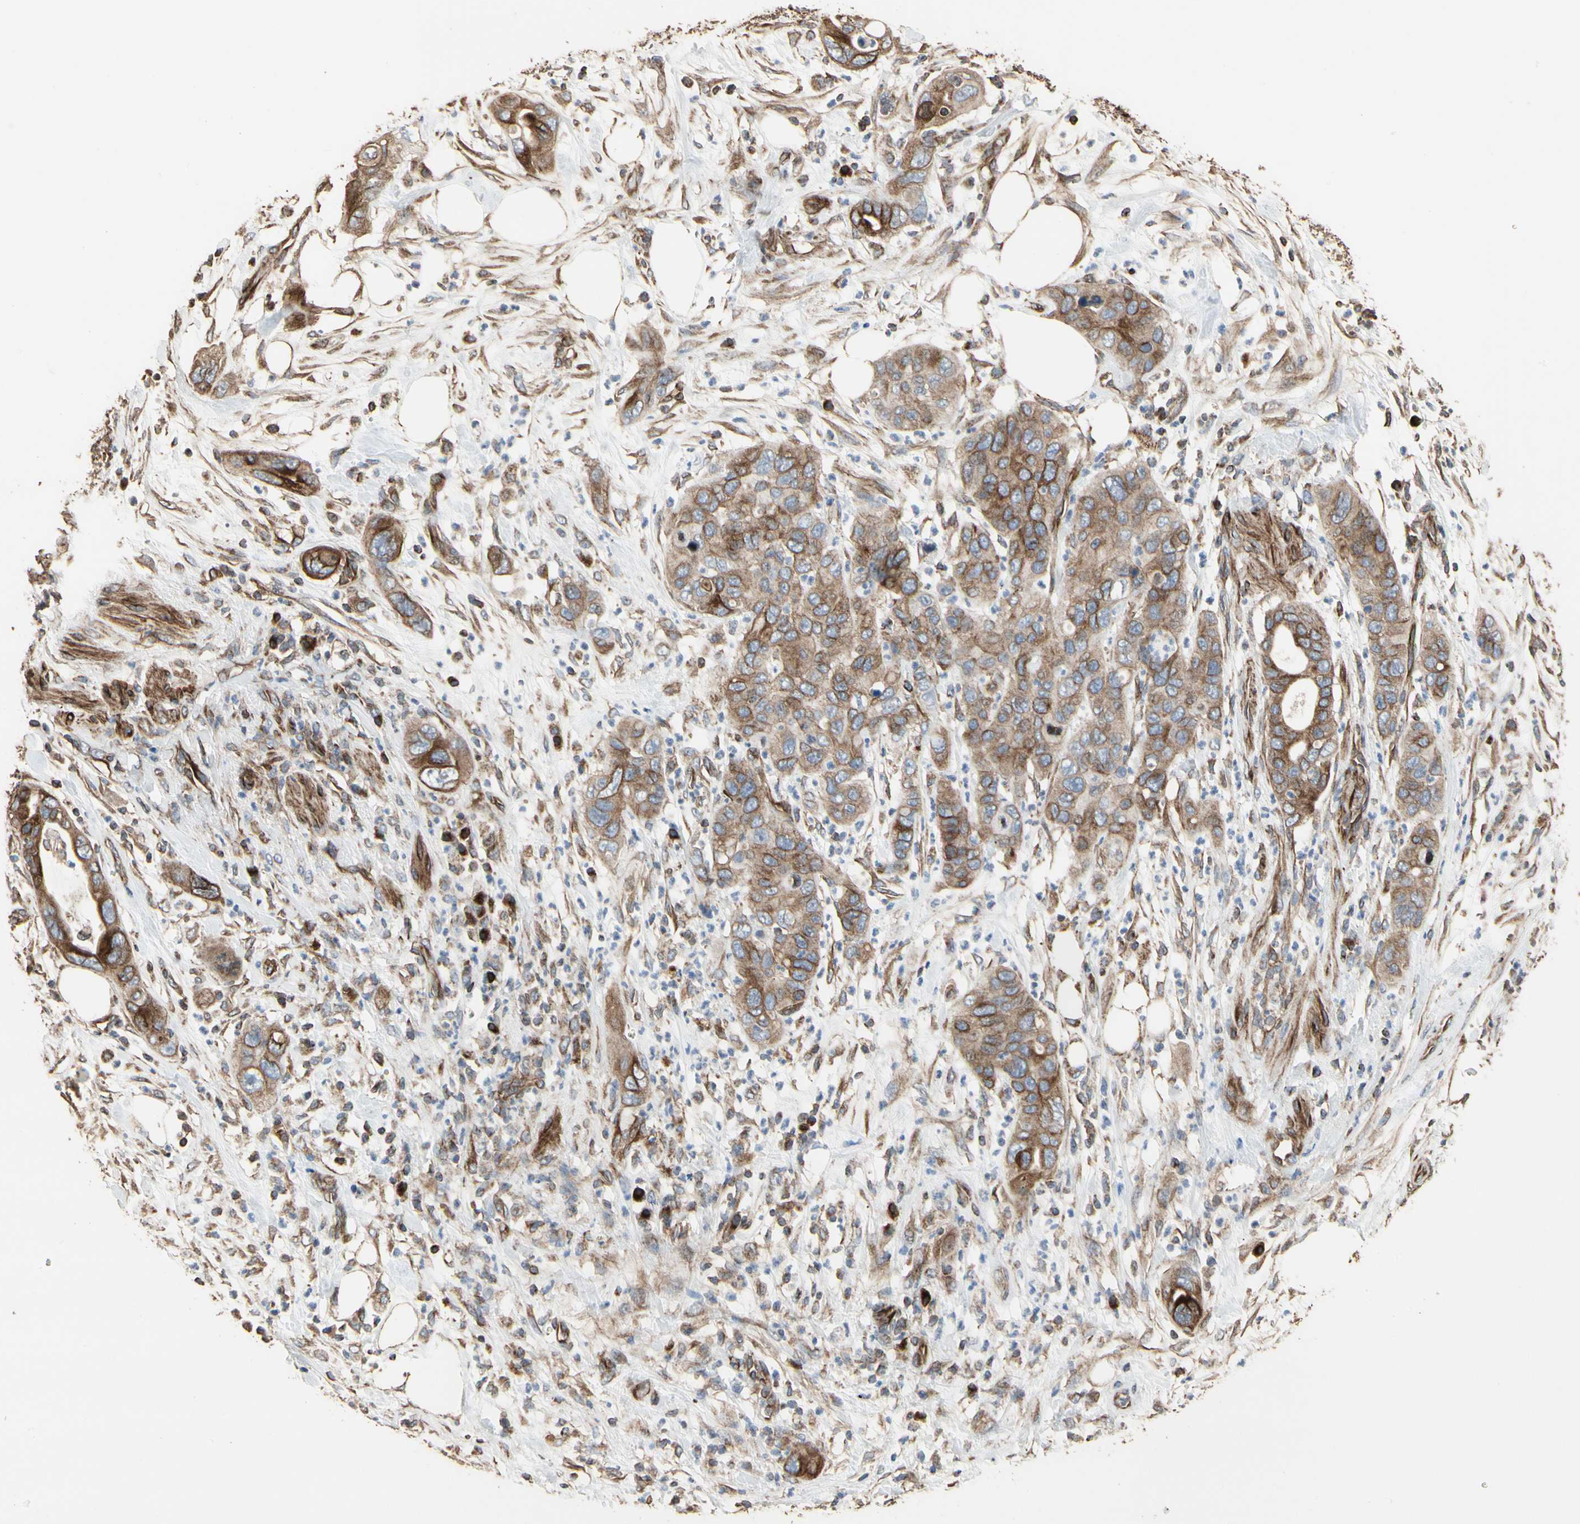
{"staining": {"intensity": "moderate", "quantity": "<25%", "location": "cytoplasmic/membranous"}, "tissue": "pancreatic cancer", "cell_type": "Tumor cells", "image_type": "cancer", "snomed": [{"axis": "morphology", "description": "Adenocarcinoma, NOS"}, {"axis": "topography", "description": "Pancreas"}], "caption": "A micrograph showing moderate cytoplasmic/membranous expression in about <25% of tumor cells in pancreatic cancer (adenocarcinoma), as visualized by brown immunohistochemical staining.", "gene": "TUBA1A", "patient": {"sex": "female", "age": 71}}